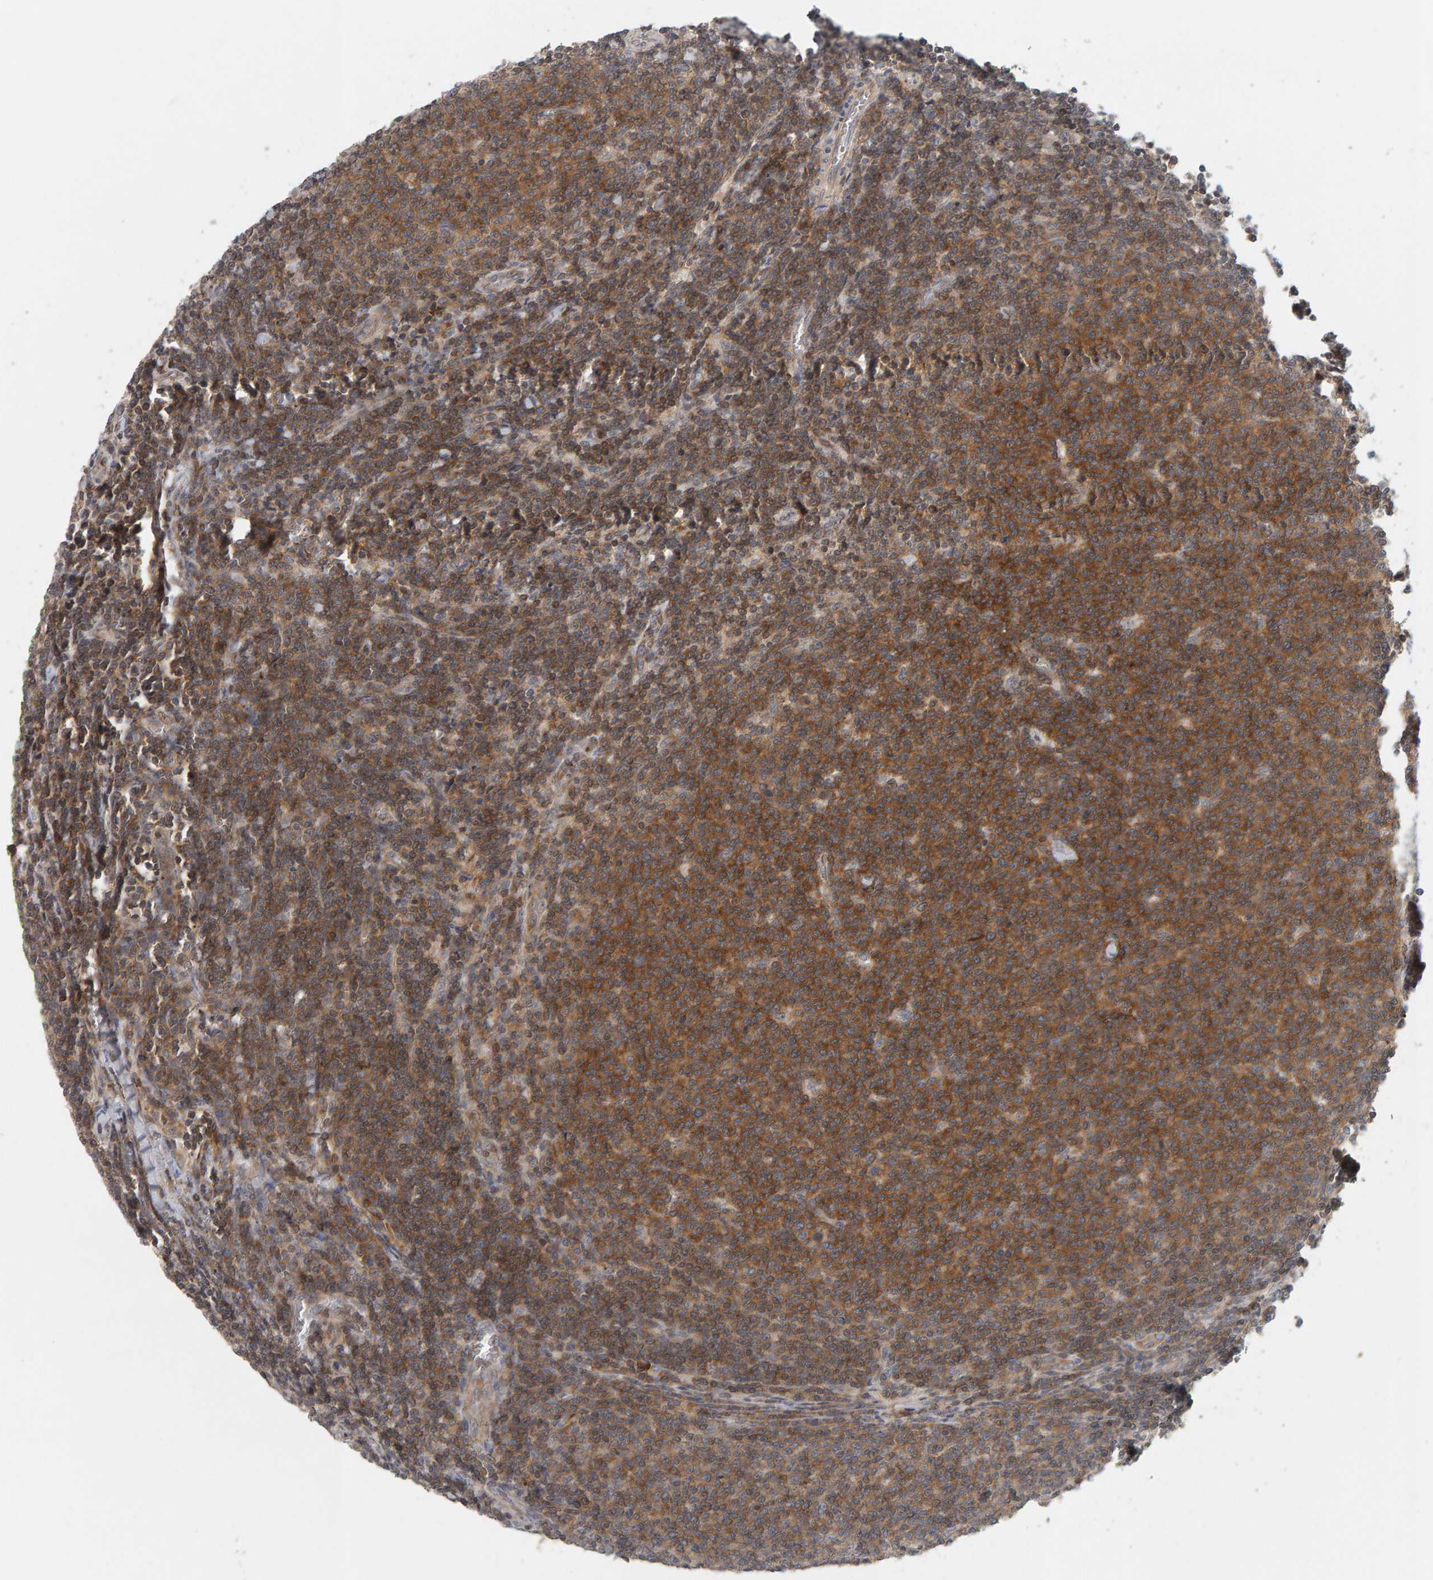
{"staining": {"intensity": "moderate", "quantity": ">75%", "location": "cytoplasmic/membranous,nuclear"}, "tissue": "lymphoma", "cell_type": "Tumor cells", "image_type": "cancer", "snomed": [{"axis": "morphology", "description": "Malignant lymphoma, non-Hodgkin's type, Low grade"}, {"axis": "topography", "description": "Lymph node"}], "caption": "Immunohistochemical staining of human lymphoma reveals medium levels of moderate cytoplasmic/membranous and nuclear staining in about >75% of tumor cells.", "gene": "TEFM", "patient": {"sex": "male", "age": 66}}